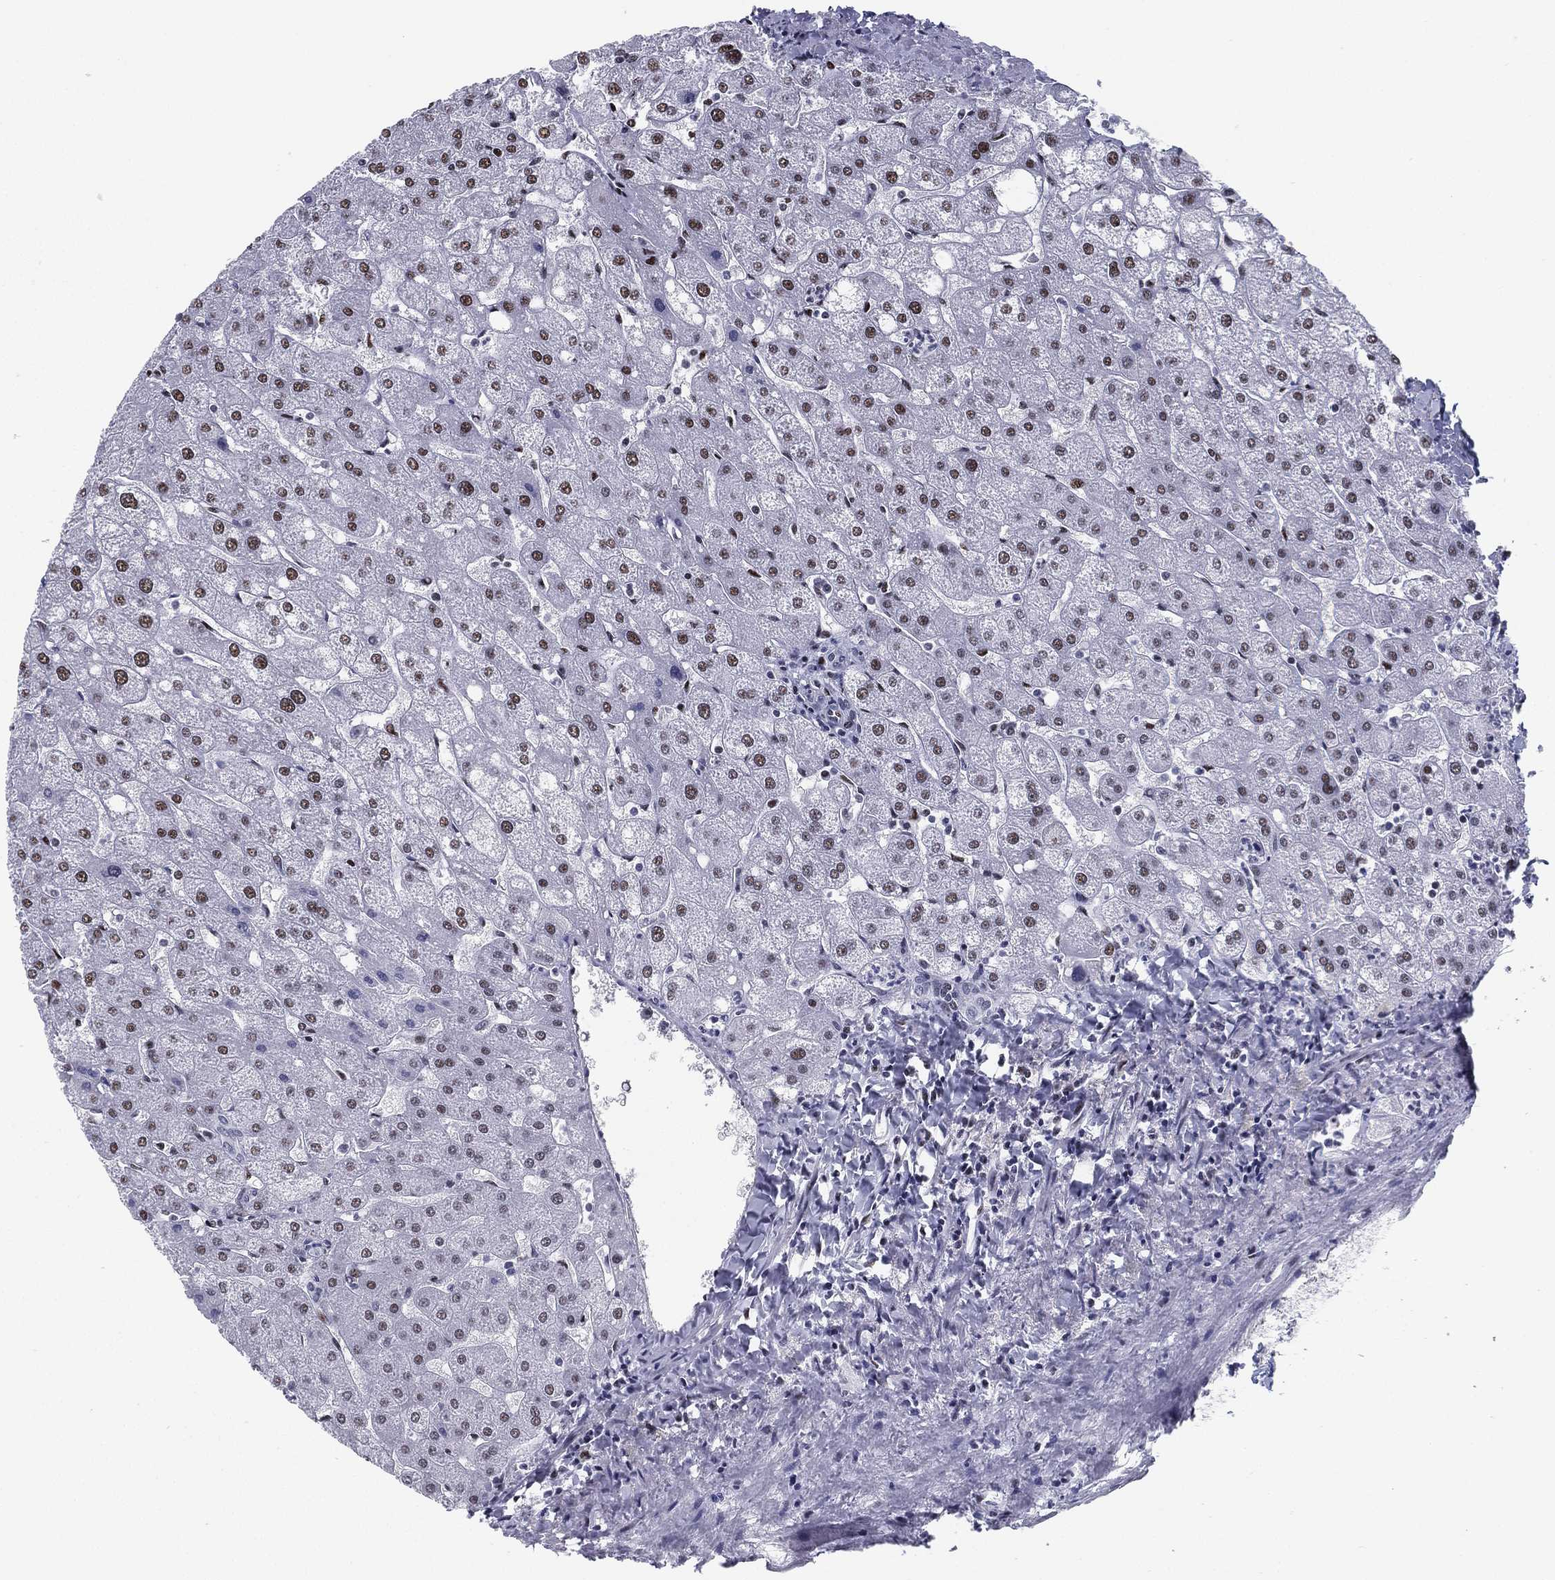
{"staining": {"intensity": "negative", "quantity": "none", "location": "none"}, "tissue": "liver", "cell_type": "Cholangiocytes", "image_type": "normal", "snomed": [{"axis": "morphology", "description": "Normal tissue, NOS"}, {"axis": "topography", "description": "Liver"}], "caption": "Liver stained for a protein using immunohistochemistry (IHC) demonstrates no expression cholangiocytes.", "gene": "CYB561D2", "patient": {"sex": "male", "age": 67}}